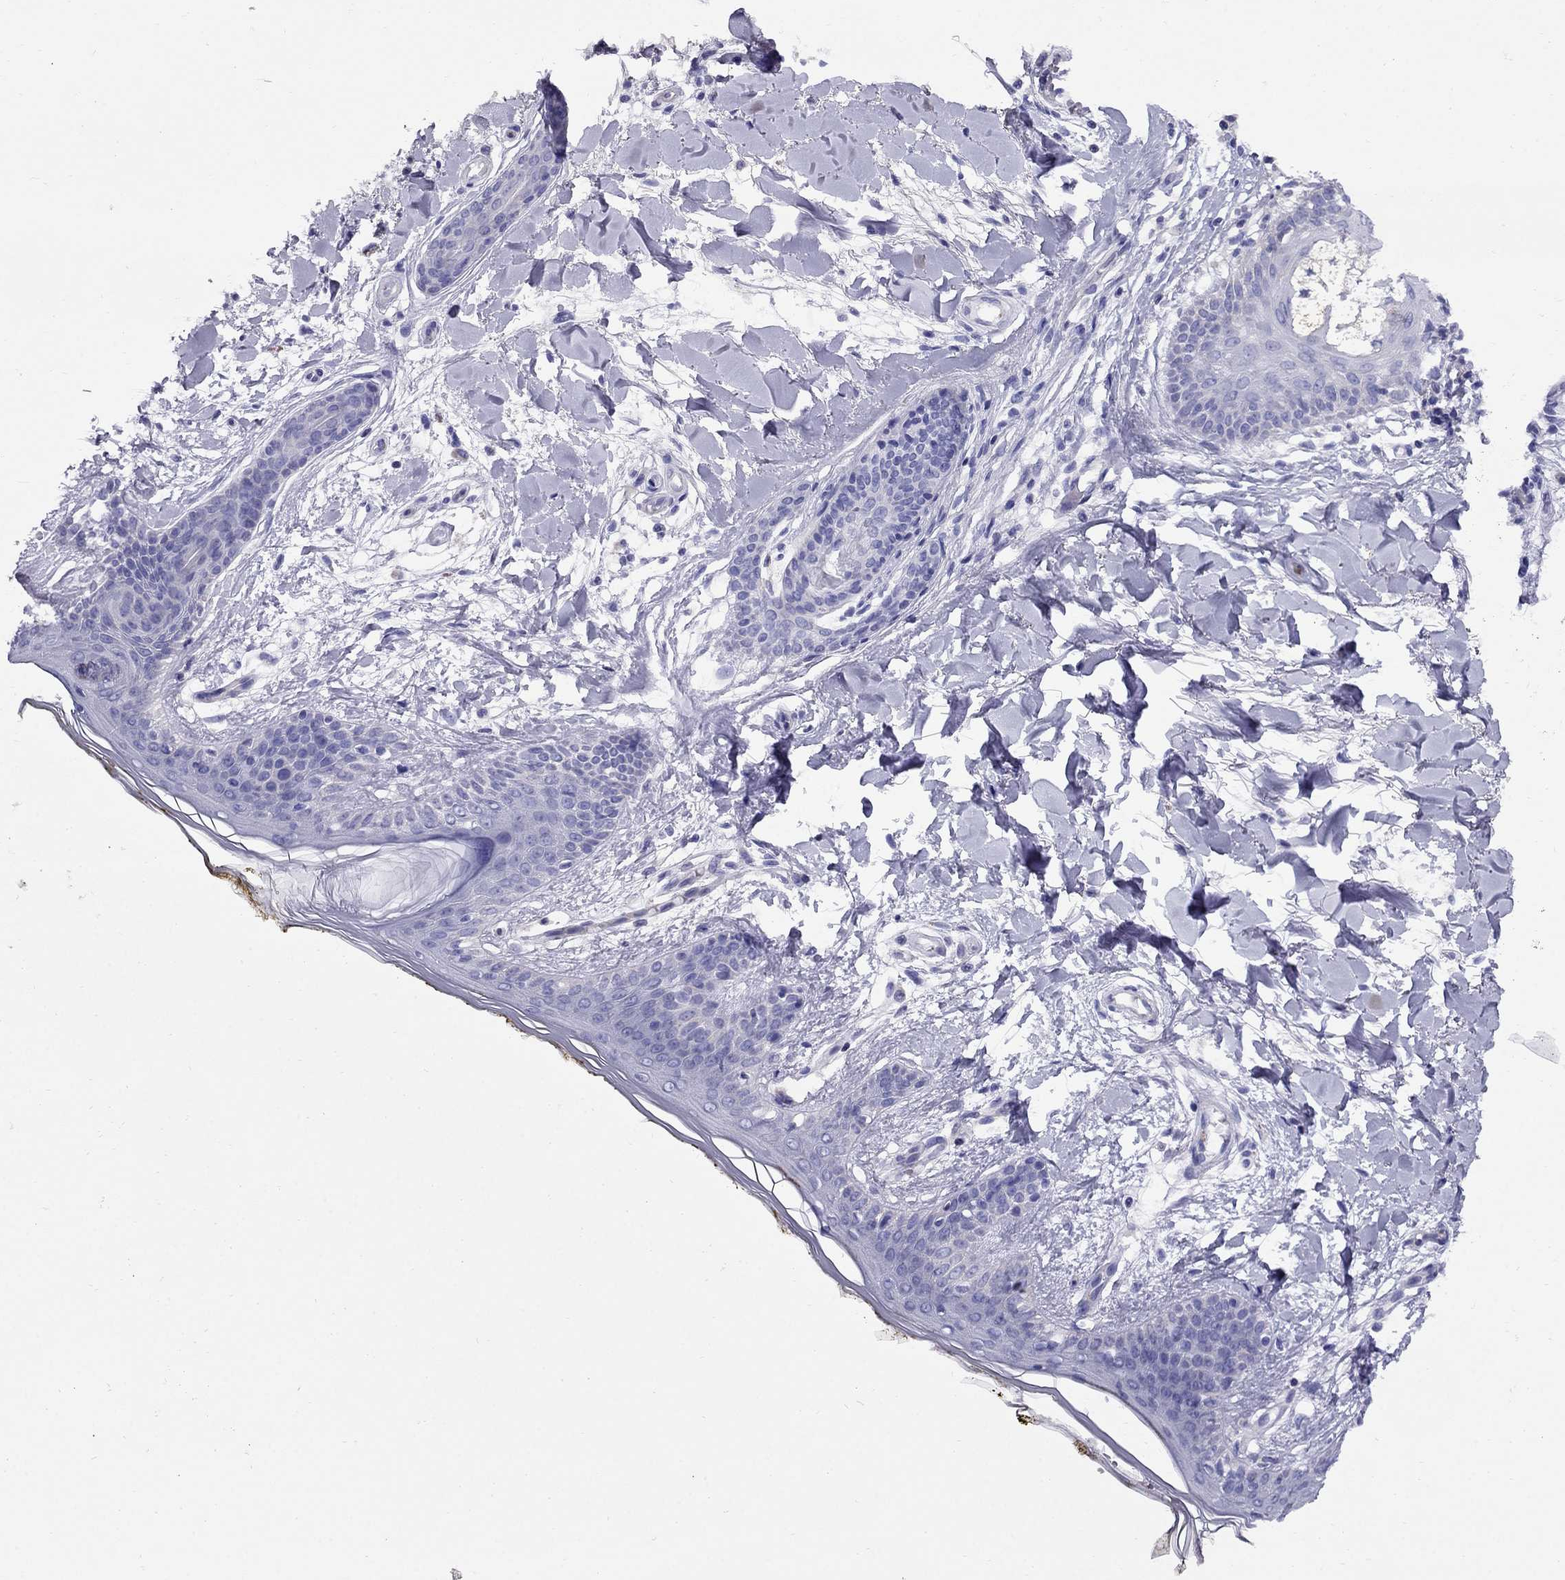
{"staining": {"intensity": "negative", "quantity": "none", "location": "none"}, "tissue": "skin", "cell_type": "Fibroblasts", "image_type": "normal", "snomed": [{"axis": "morphology", "description": "Normal tissue, NOS"}, {"axis": "topography", "description": "Skin"}], "caption": "This is an immunohistochemistry image of benign human skin. There is no staining in fibroblasts.", "gene": "GPR50", "patient": {"sex": "female", "age": 34}}